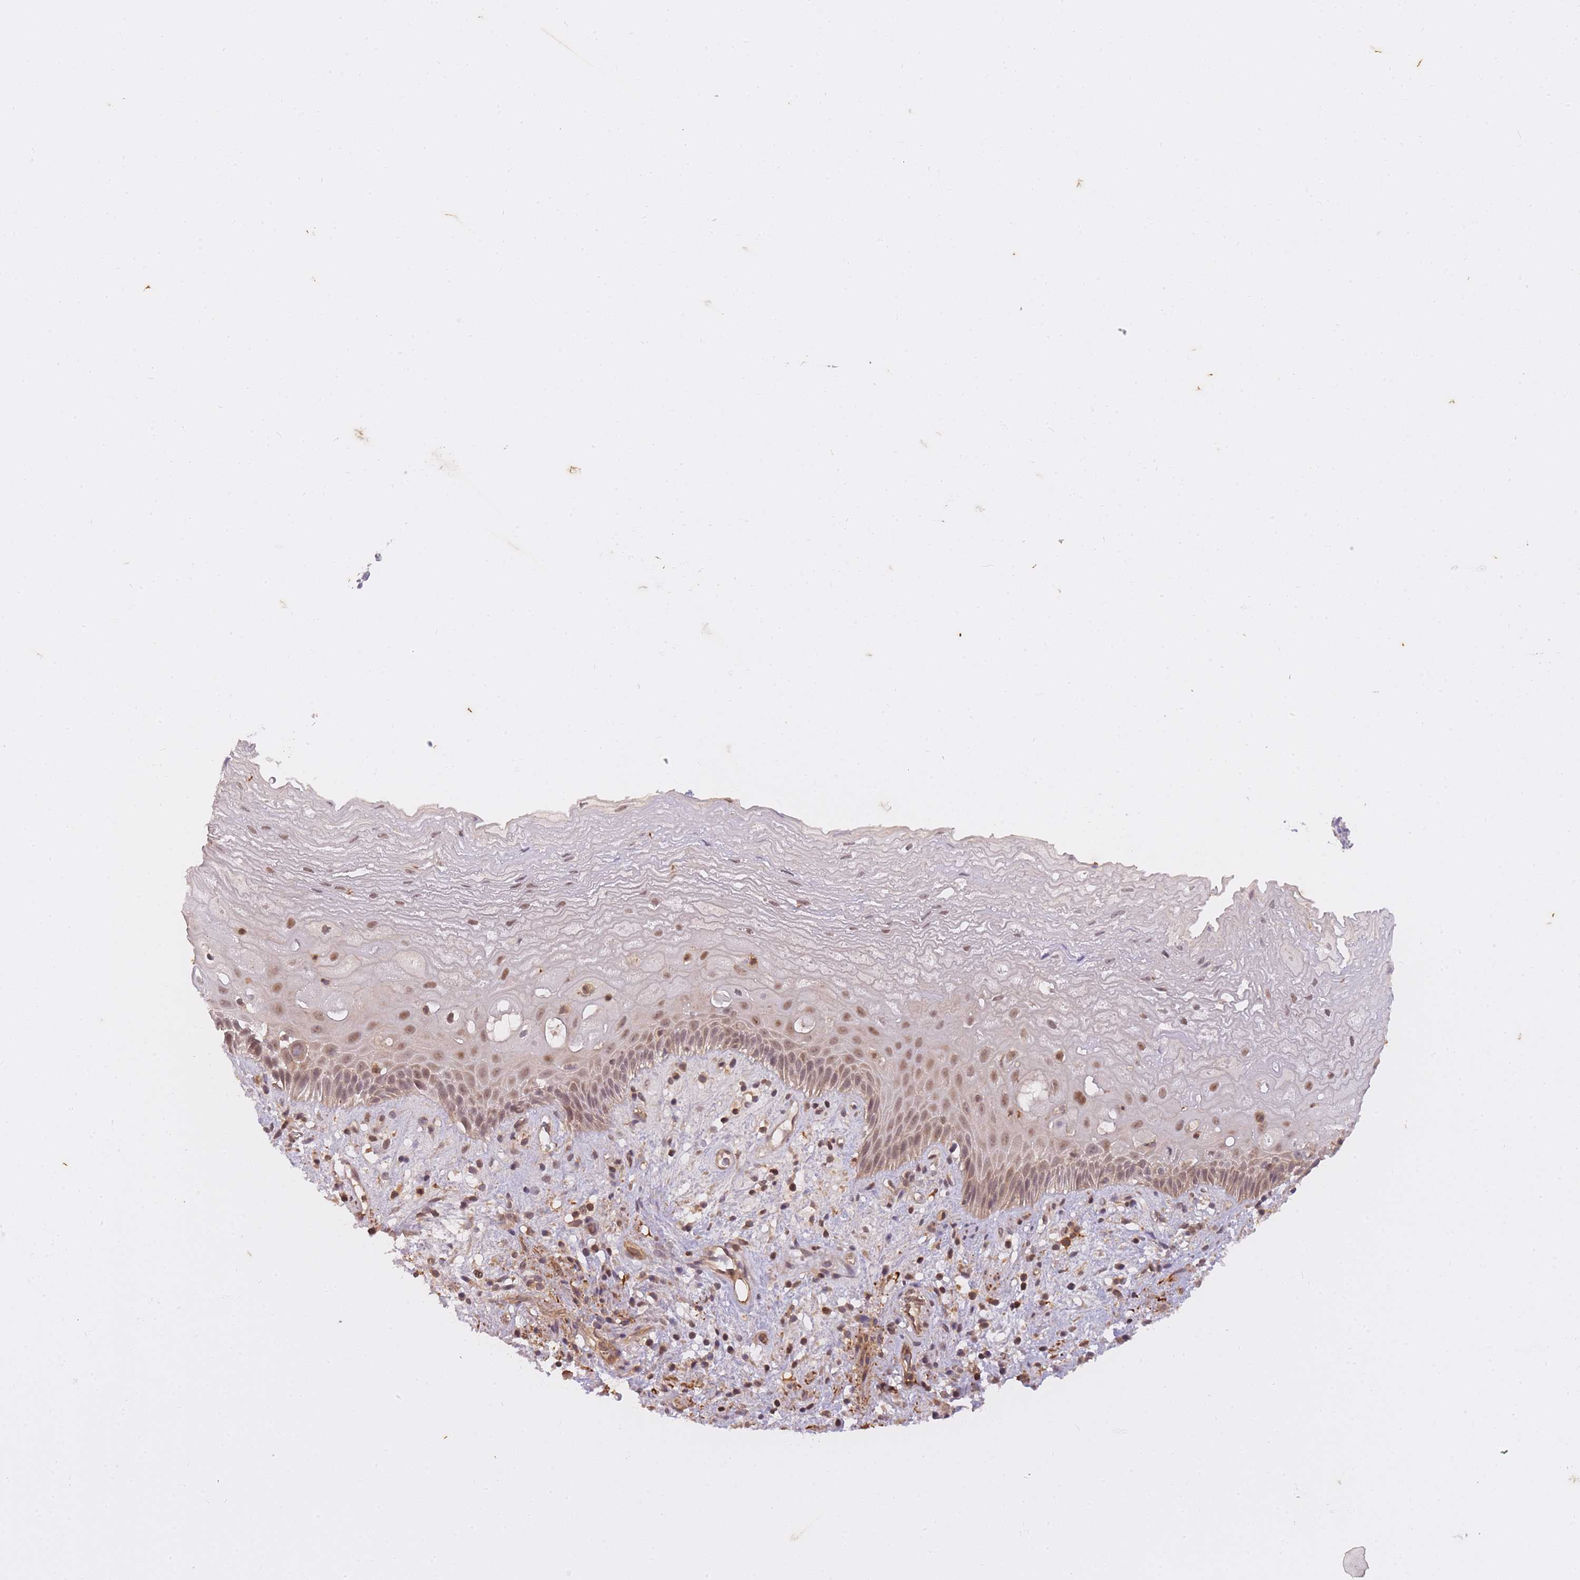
{"staining": {"intensity": "moderate", "quantity": ">75%", "location": "nuclear"}, "tissue": "esophagus", "cell_type": "Squamous epithelial cells", "image_type": "normal", "snomed": [{"axis": "morphology", "description": "Normal tissue, NOS"}, {"axis": "topography", "description": "Esophagus"}], "caption": "IHC (DAB (3,3'-diaminobenzidine)) staining of unremarkable human esophagus exhibits moderate nuclear protein positivity in about >75% of squamous epithelial cells.", "gene": "ST8SIA4", "patient": {"sex": "male", "age": 60}}